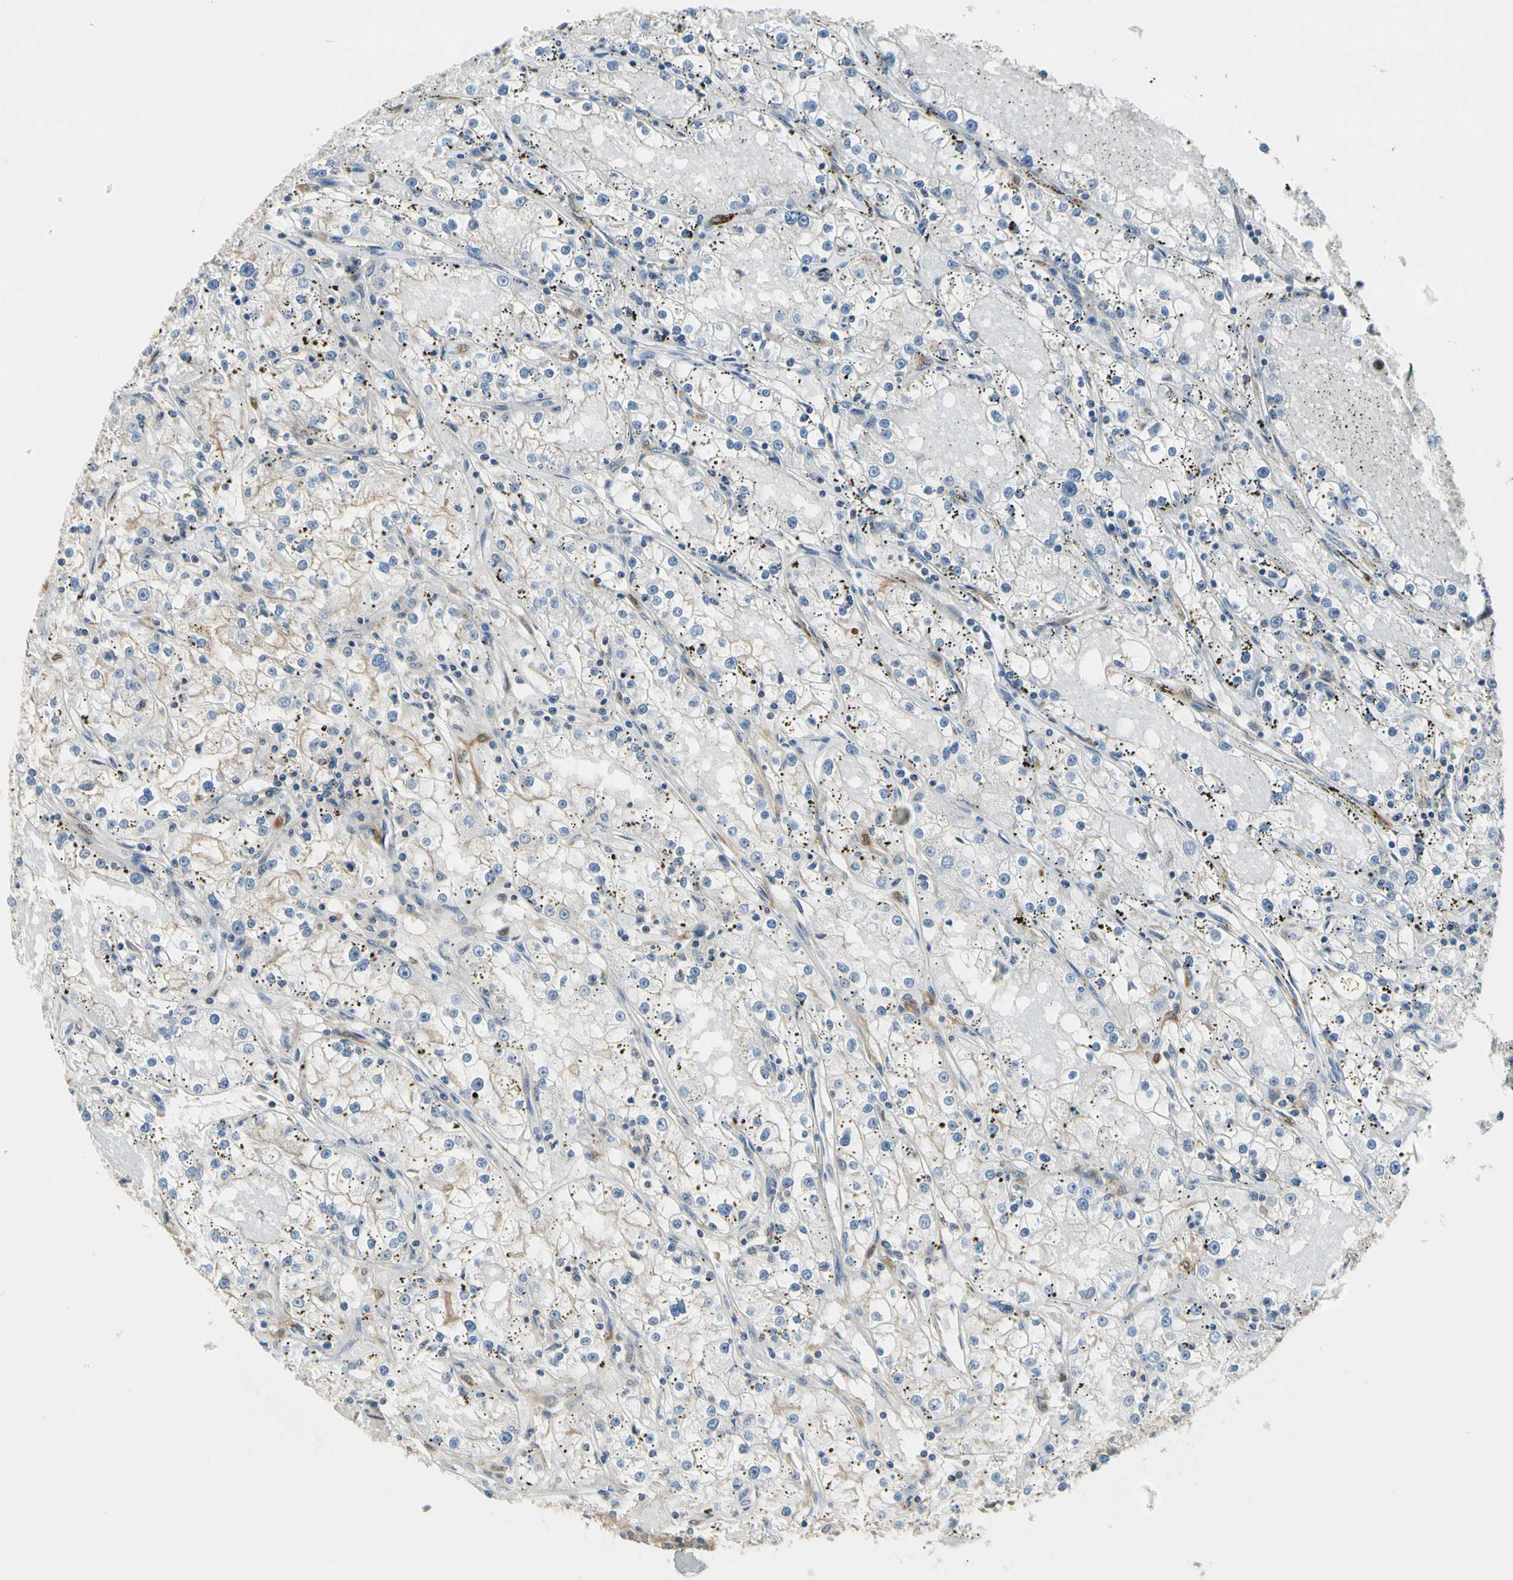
{"staining": {"intensity": "negative", "quantity": "none", "location": "none"}, "tissue": "renal cancer", "cell_type": "Tumor cells", "image_type": "cancer", "snomed": [{"axis": "morphology", "description": "Adenocarcinoma, NOS"}, {"axis": "topography", "description": "Kidney"}], "caption": "Renal adenocarcinoma was stained to show a protein in brown. There is no significant expression in tumor cells.", "gene": "RASGRF1", "patient": {"sex": "male", "age": 56}}